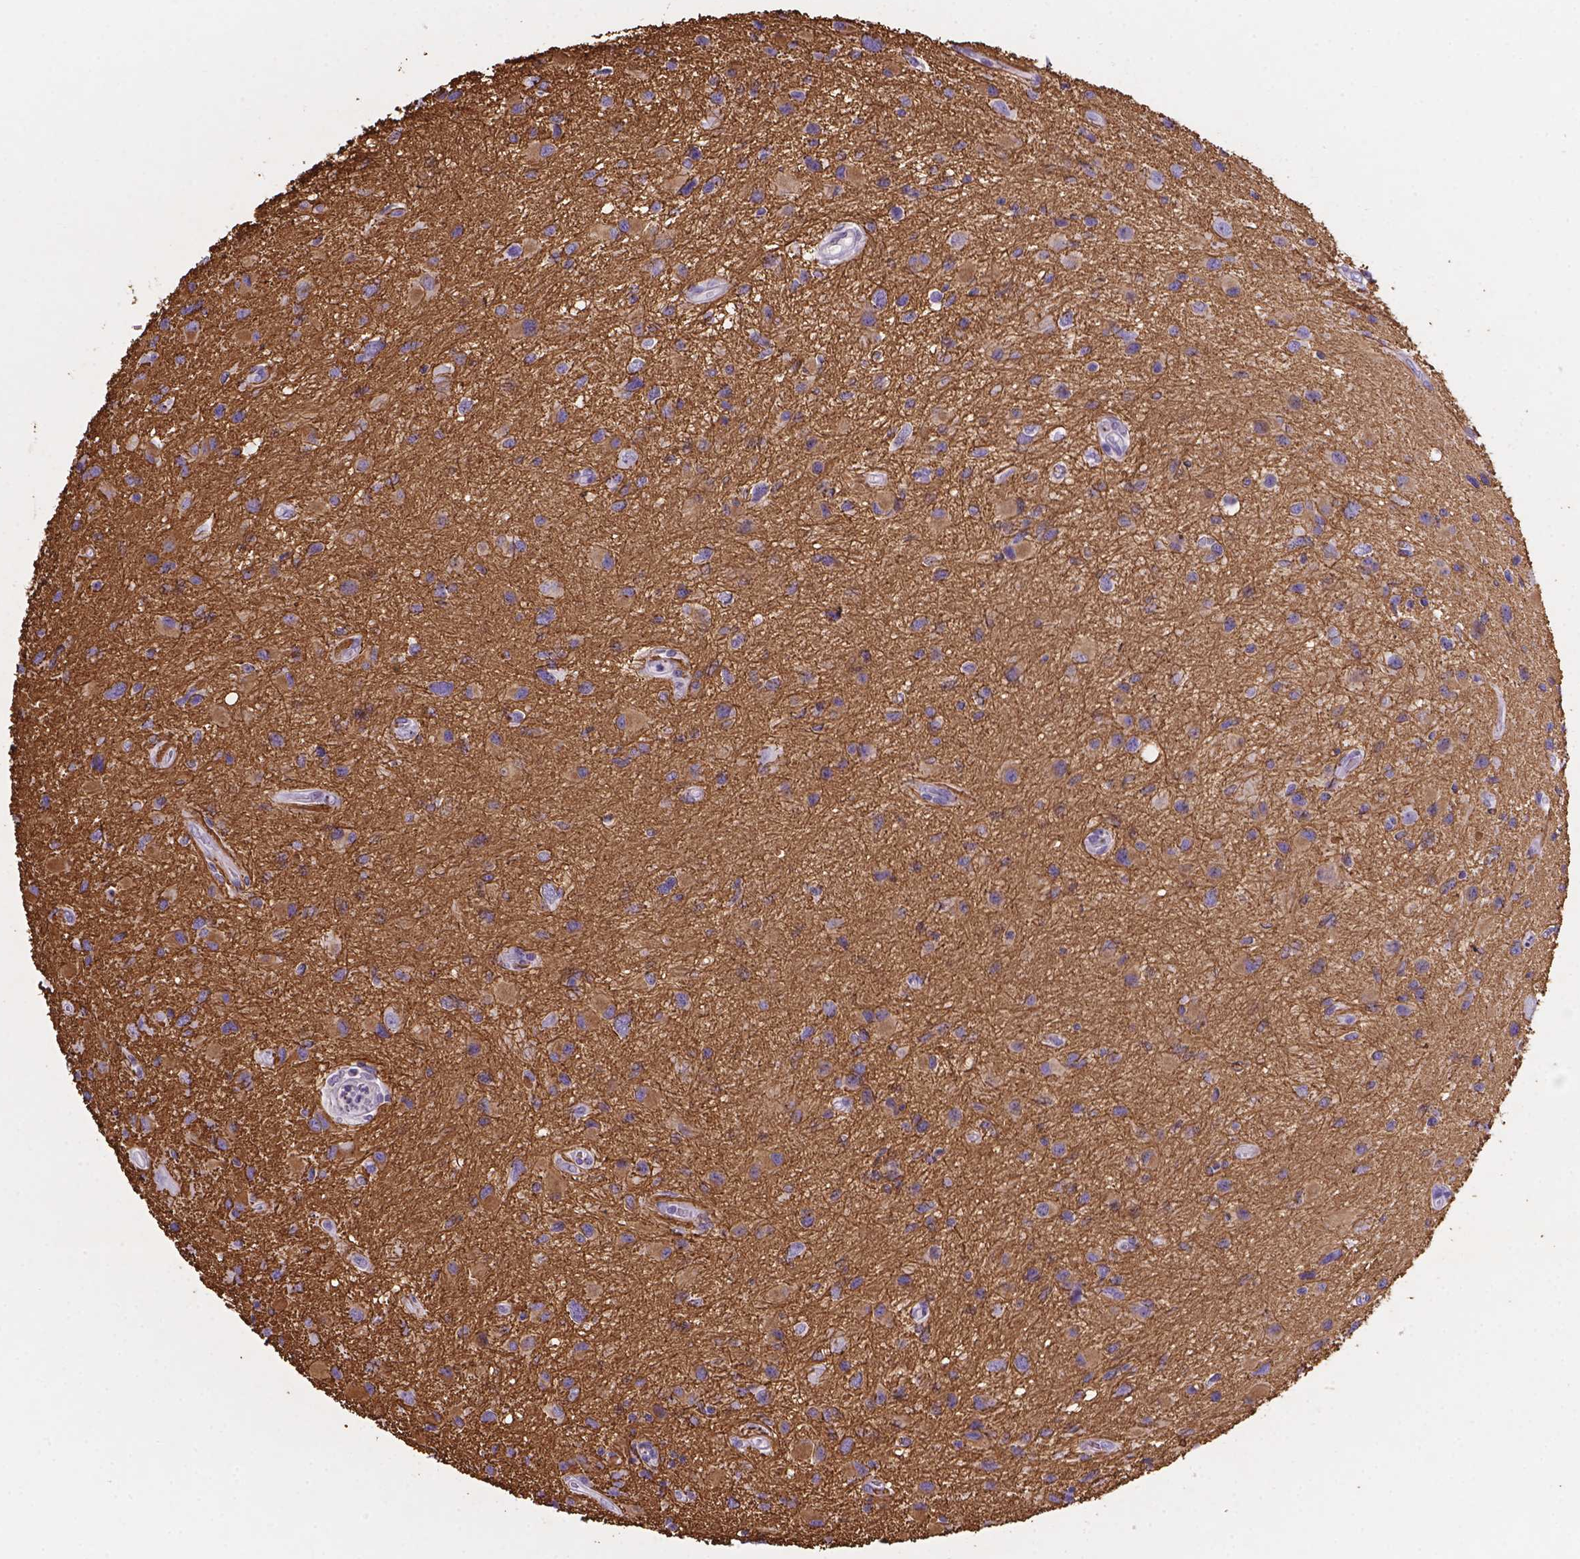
{"staining": {"intensity": "moderate", "quantity": ">75%", "location": "cytoplasmic/membranous"}, "tissue": "glioma", "cell_type": "Tumor cells", "image_type": "cancer", "snomed": [{"axis": "morphology", "description": "Glioma, malignant, Low grade"}, {"axis": "topography", "description": "Brain"}], "caption": "The photomicrograph shows immunohistochemical staining of glioma. There is moderate cytoplasmic/membranous expression is appreciated in approximately >75% of tumor cells. (DAB (3,3'-diaminobenzidine) = brown stain, brightfield microscopy at high magnification).", "gene": "DMWD", "patient": {"sex": "female", "age": 32}}